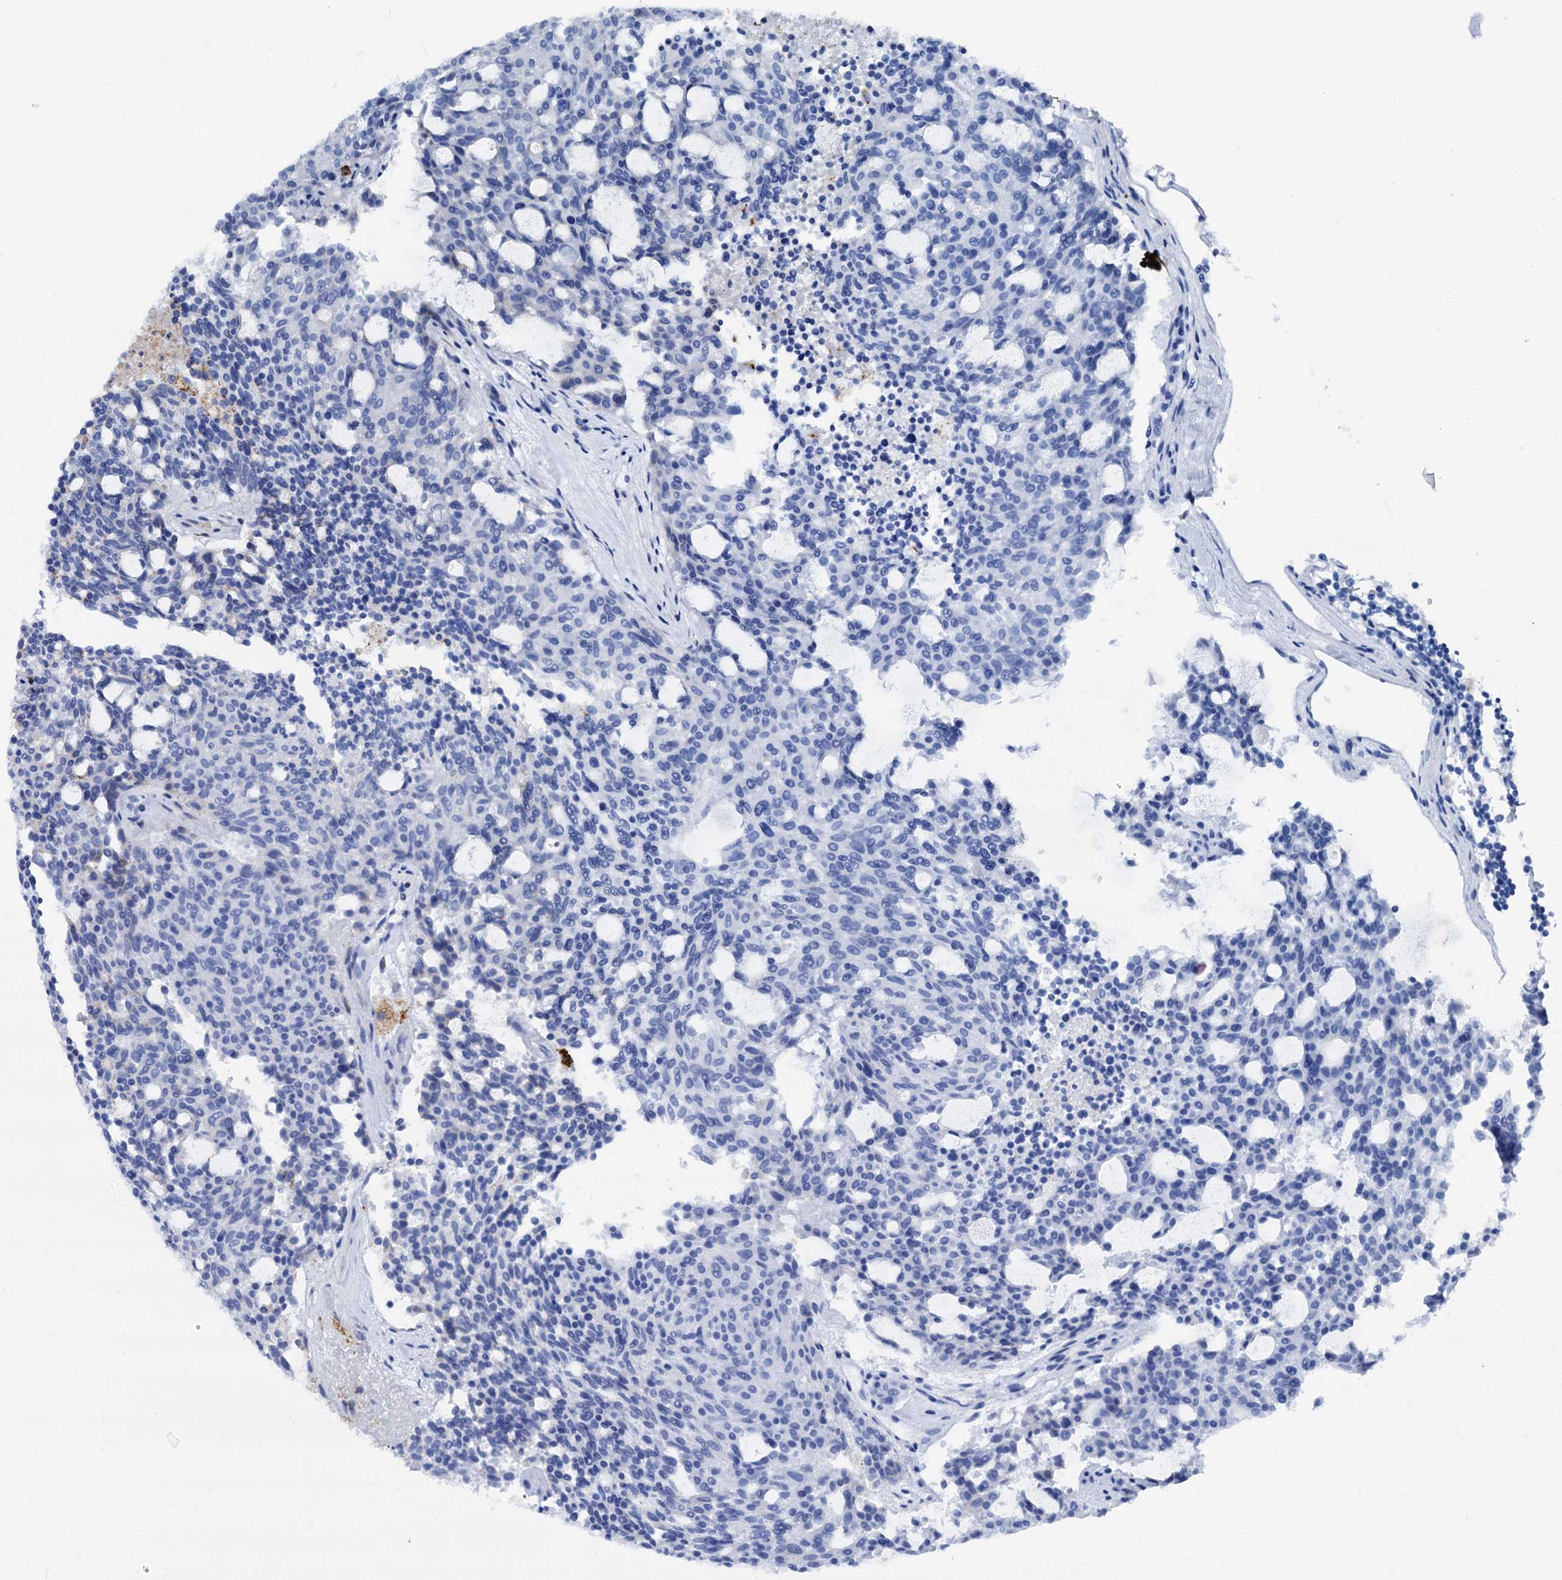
{"staining": {"intensity": "negative", "quantity": "none", "location": "none"}, "tissue": "carcinoid", "cell_type": "Tumor cells", "image_type": "cancer", "snomed": [{"axis": "morphology", "description": "Carcinoid, malignant, NOS"}, {"axis": "topography", "description": "Pancreas"}], "caption": "A micrograph of human malignant carcinoid is negative for staining in tumor cells. The staining was performed using DAB (3,3'-diaminobenzidine) to visualize the protein expression in brown, while the nuclei were stained in blue with hematoxylin (Magnification: 20x).", "gene": "APOD", "patient": {"sex": "female", "age": 54}}